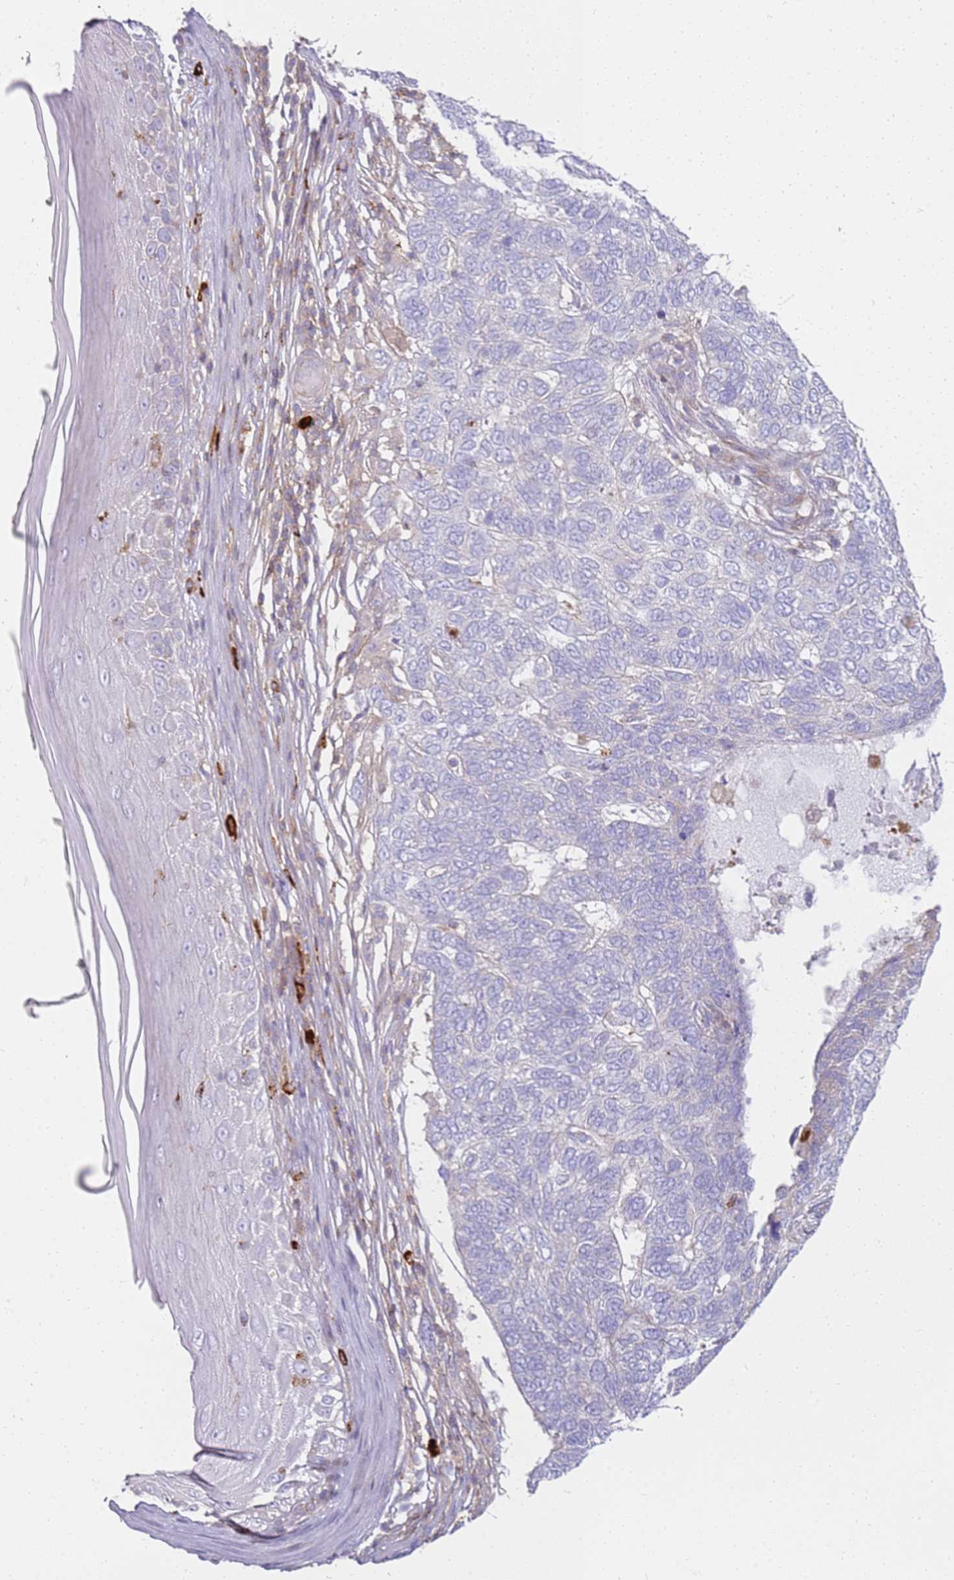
{"staining": {"intensity": "negative", "quantity": "none", "location": "none"}, "tissue": "skin cancer", "cell_type": "Tumor cells", "image_type": "cancer", "snomed": [{"axis": "morphology", "description": "Basal cell carcinoma"}, {"axis": "topography", "description": "Skin"}], "caption": "Tumor cells are negative for protein expression in human skin basal cell carcinoma. (Stains: DAB (3,3'-diaminobenzidine) immunohistochemistry with hematoxylin counter stain, Microscopy: brightfield microscopy at high magnification).", "gene": "FPR1", "patient": {"sex": "female", "age": 65}}